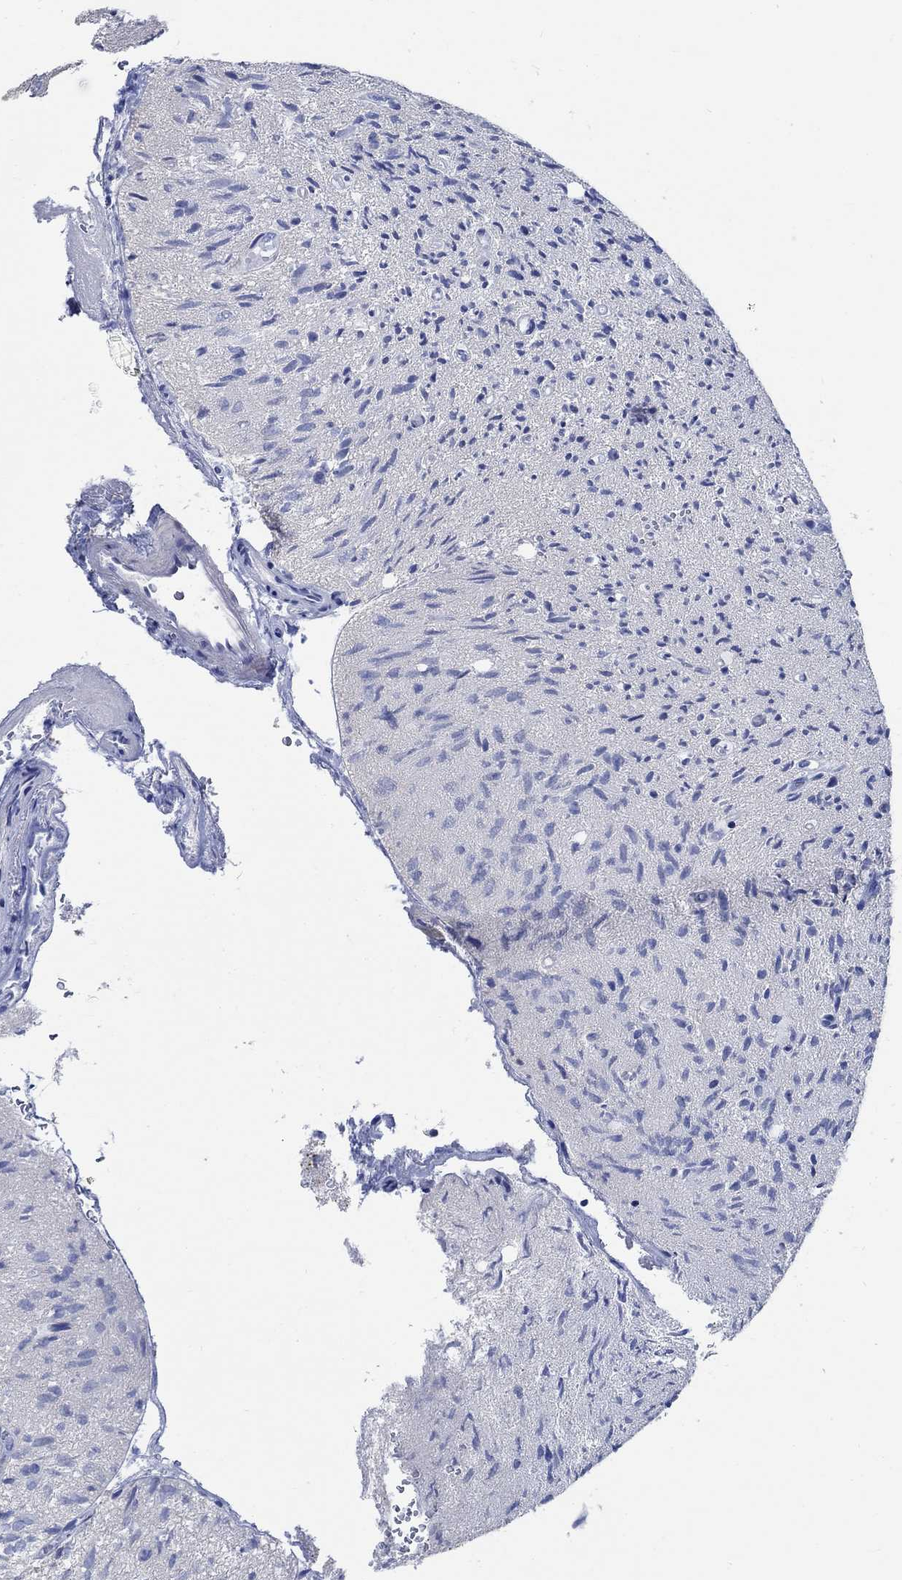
{"staining": {"intensity": "negative", "quantity": "none", "location": "none"}, "tissue": "glioma", "cell_type": "Tumor cells", "image_type": "cancer", "snomed": [{"axis": "morphology", "description": "Glioma, malignant, High grade"}, {"axis": "topography", "description": "Brain"}], "caption": "Photomicrograph shows no significant protein expression in tumor cells of glioma.", "gene": "CAMK2N1", "patient": {"sex": "male", "age": 64}}